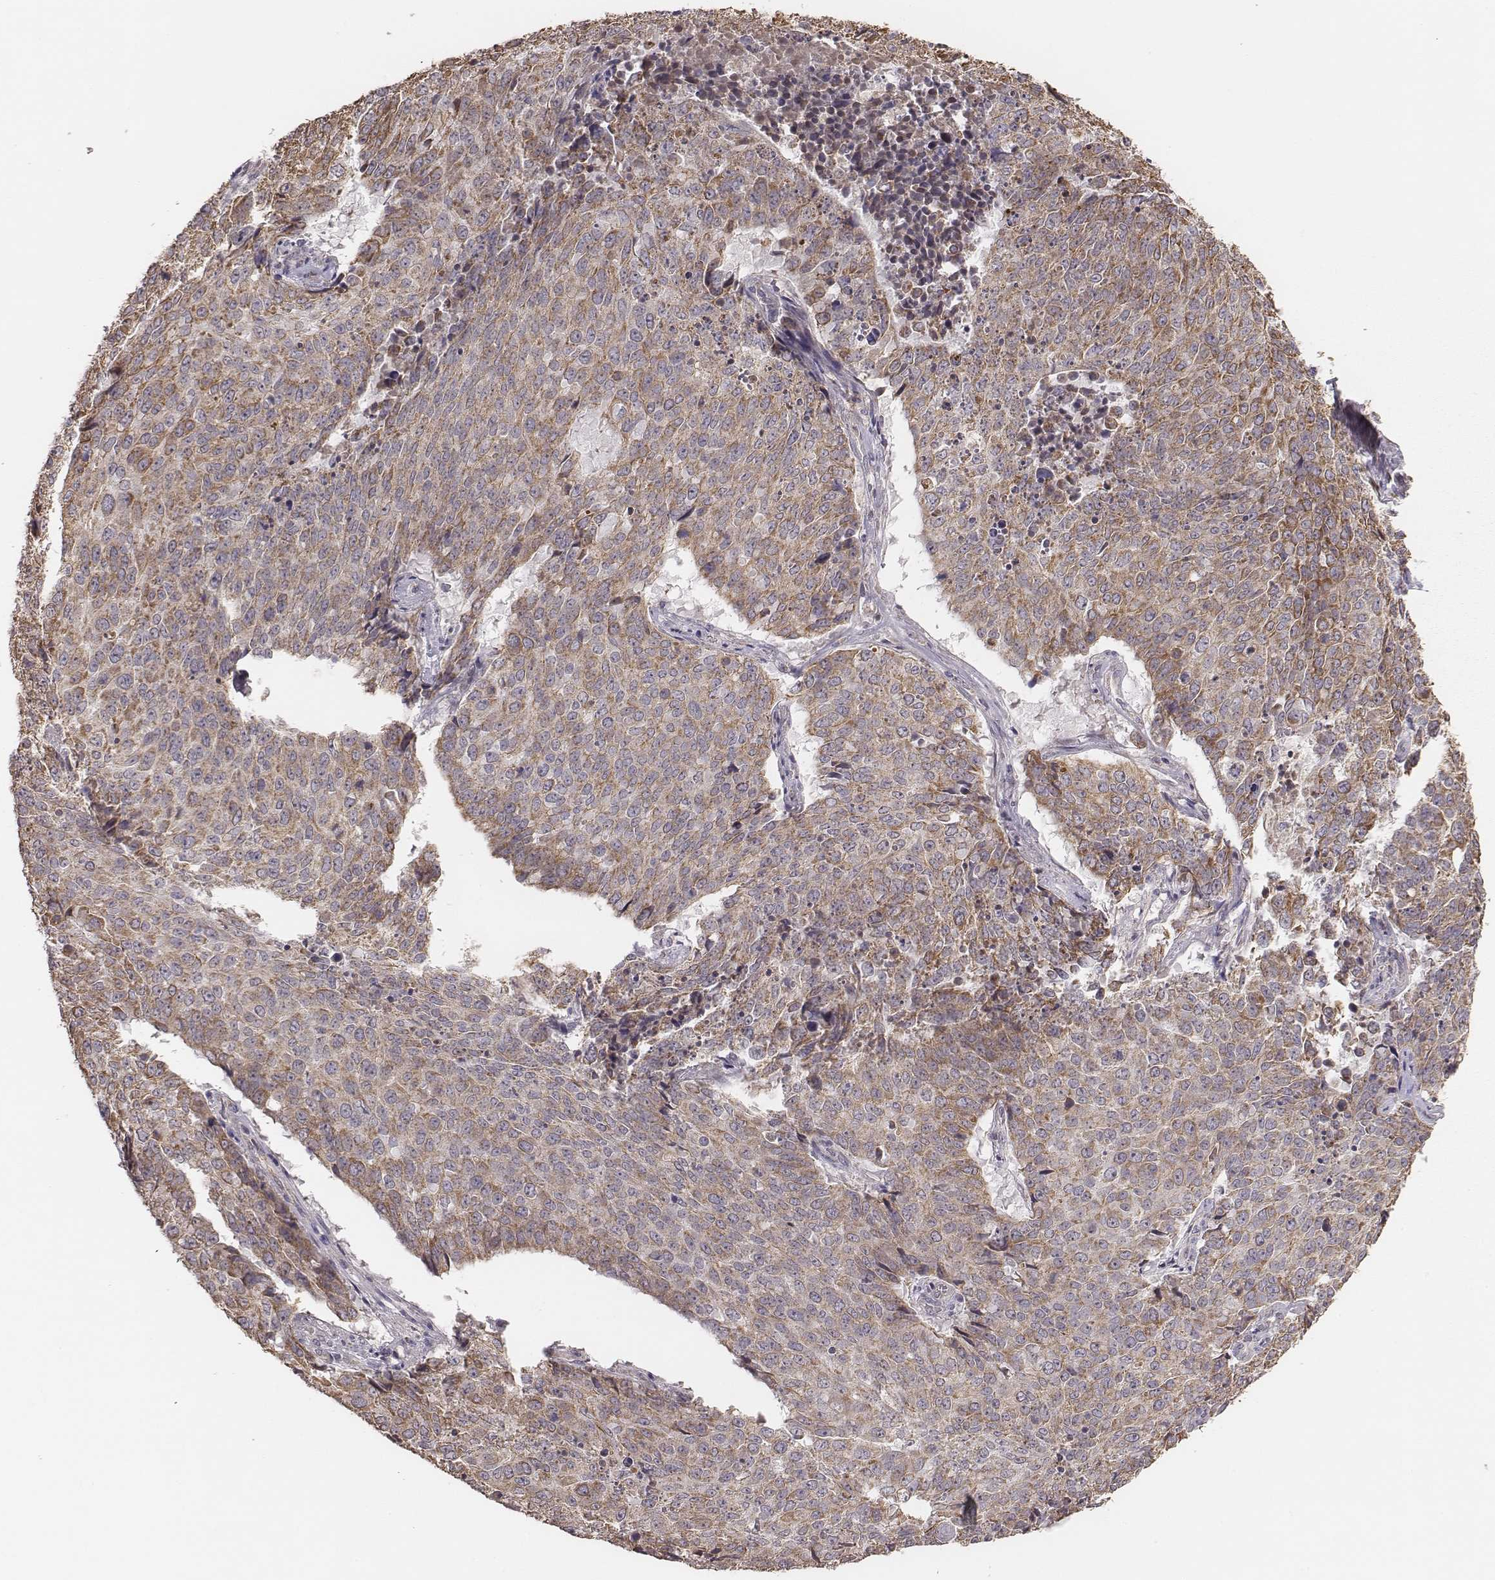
{"staining": {"intensity": "moderate", "quantity": ">75%", "location": "cytoplasmic/membranous"}, "tissue": "lung cancer", "cell_type": "Tumor cells", "image_type": "cancer", "snomed": [{"axis": "morphology", "description": "Normal tissue, NOS"}, {"axis": "morphology", "description": "Squamous cell carcinoma, NOS"}, {"axis": "topography", "description": "Bronchus"}, {"axis": "topography", "description": "Lung"}], "caption": "Squamous cell carcinoma (lung) tissue exhibits moderate cytoplasmic/membranous expression in approximately >75% of tumor cells", "gene": "HAVCR1", "patient": {"sex": "male", "age": 64}}